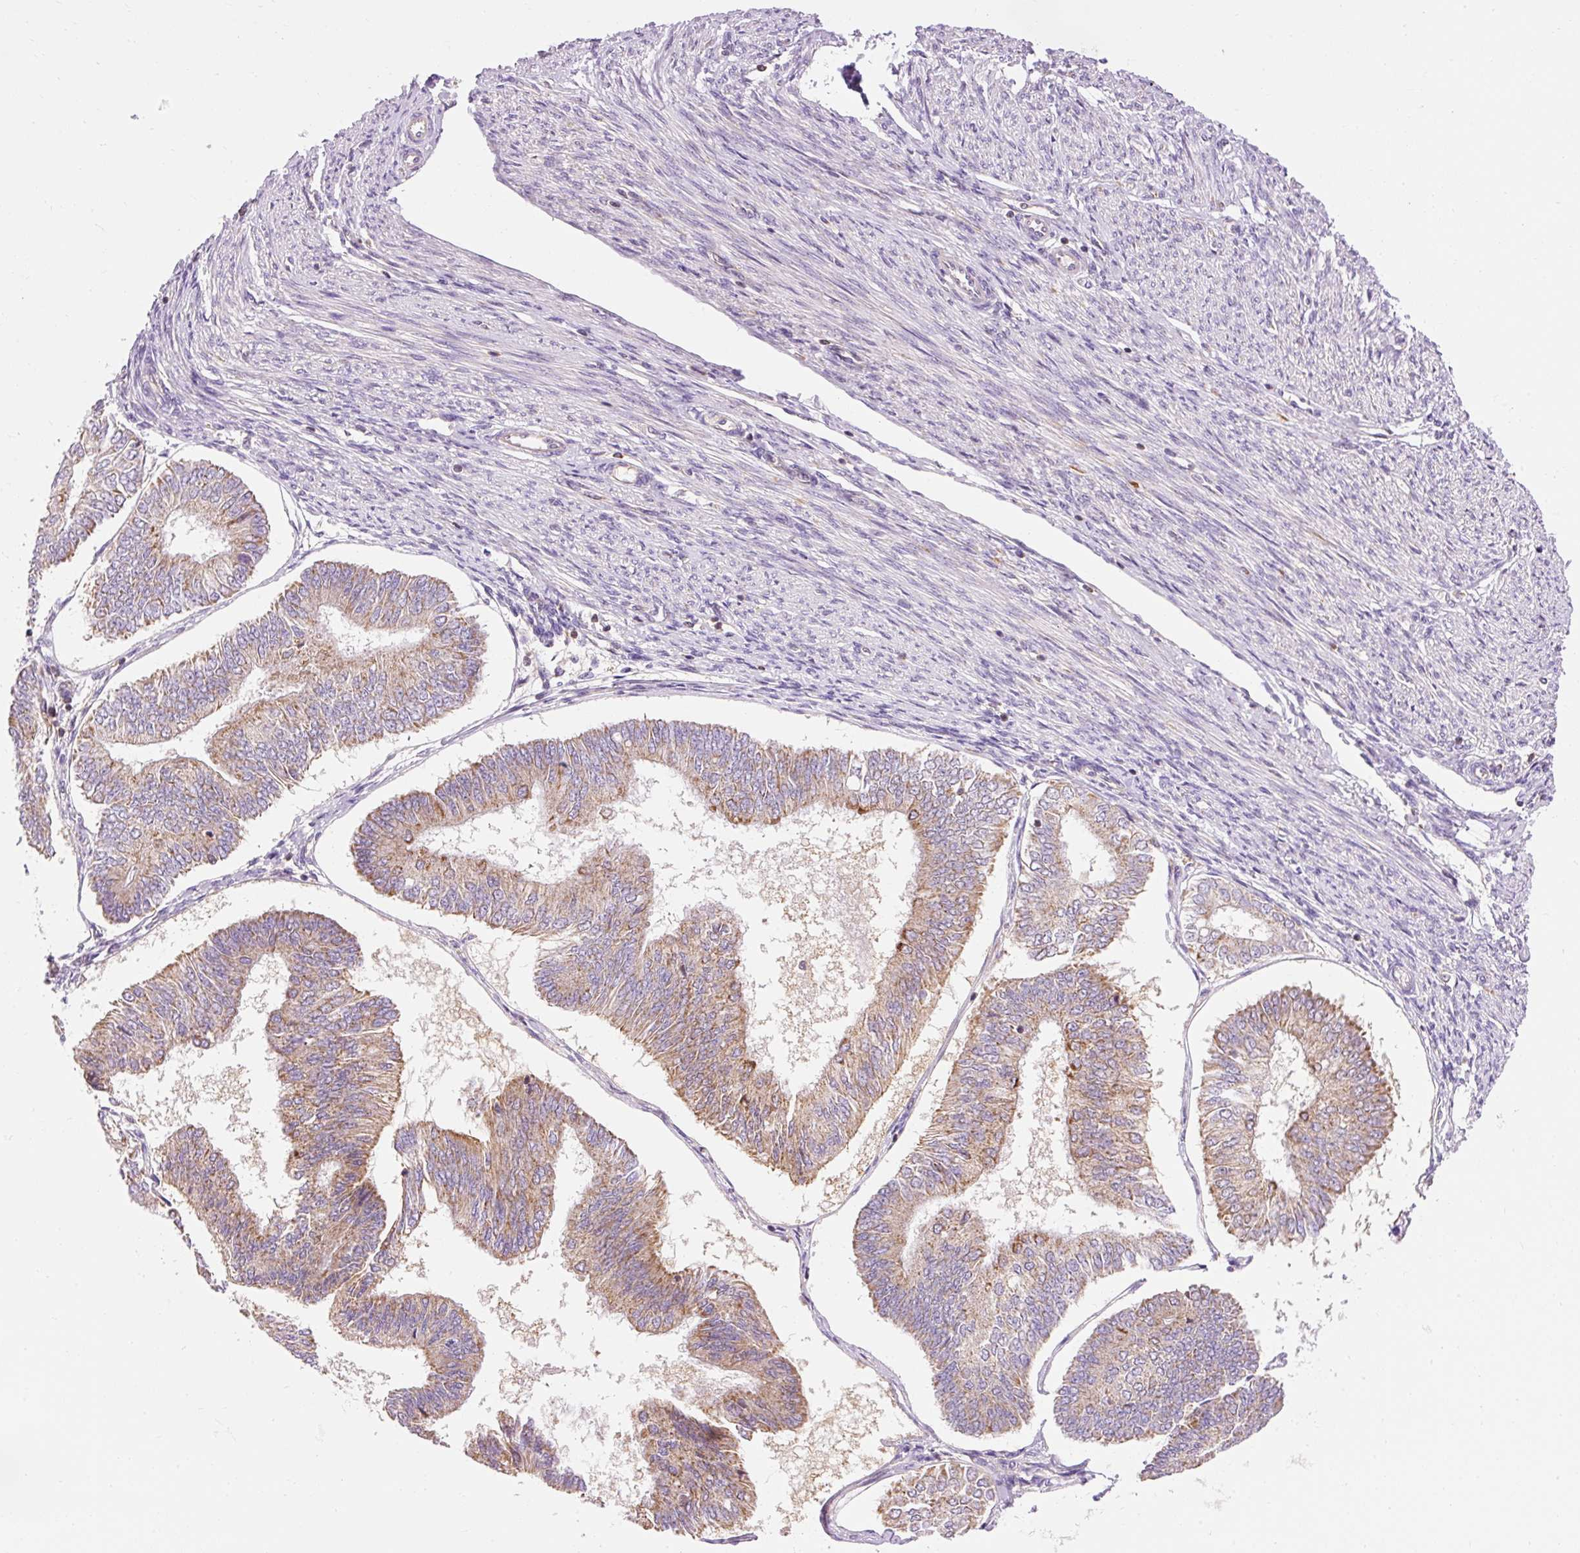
{"staining": {"intensity": "moderate", "quantity": ">75%", "location": "cytoplasmic/membranous"}, "tissue": "endometrial cancer", "cell_type": "Tumor cells", "image_type": "cancer", "snomed": [{"axis": "morphology", "description": "Adenocarcinoma, NOS"}, {"axis": "topography", "description": "Endometrium"}], "caption": "Endometrial adenocarcinoma stained for a protein reveals moderate cytoplasmic/membranous positivity in tumor cells.", "gene": "IMMT", "patient": {"sex": "female", "age": 58}}